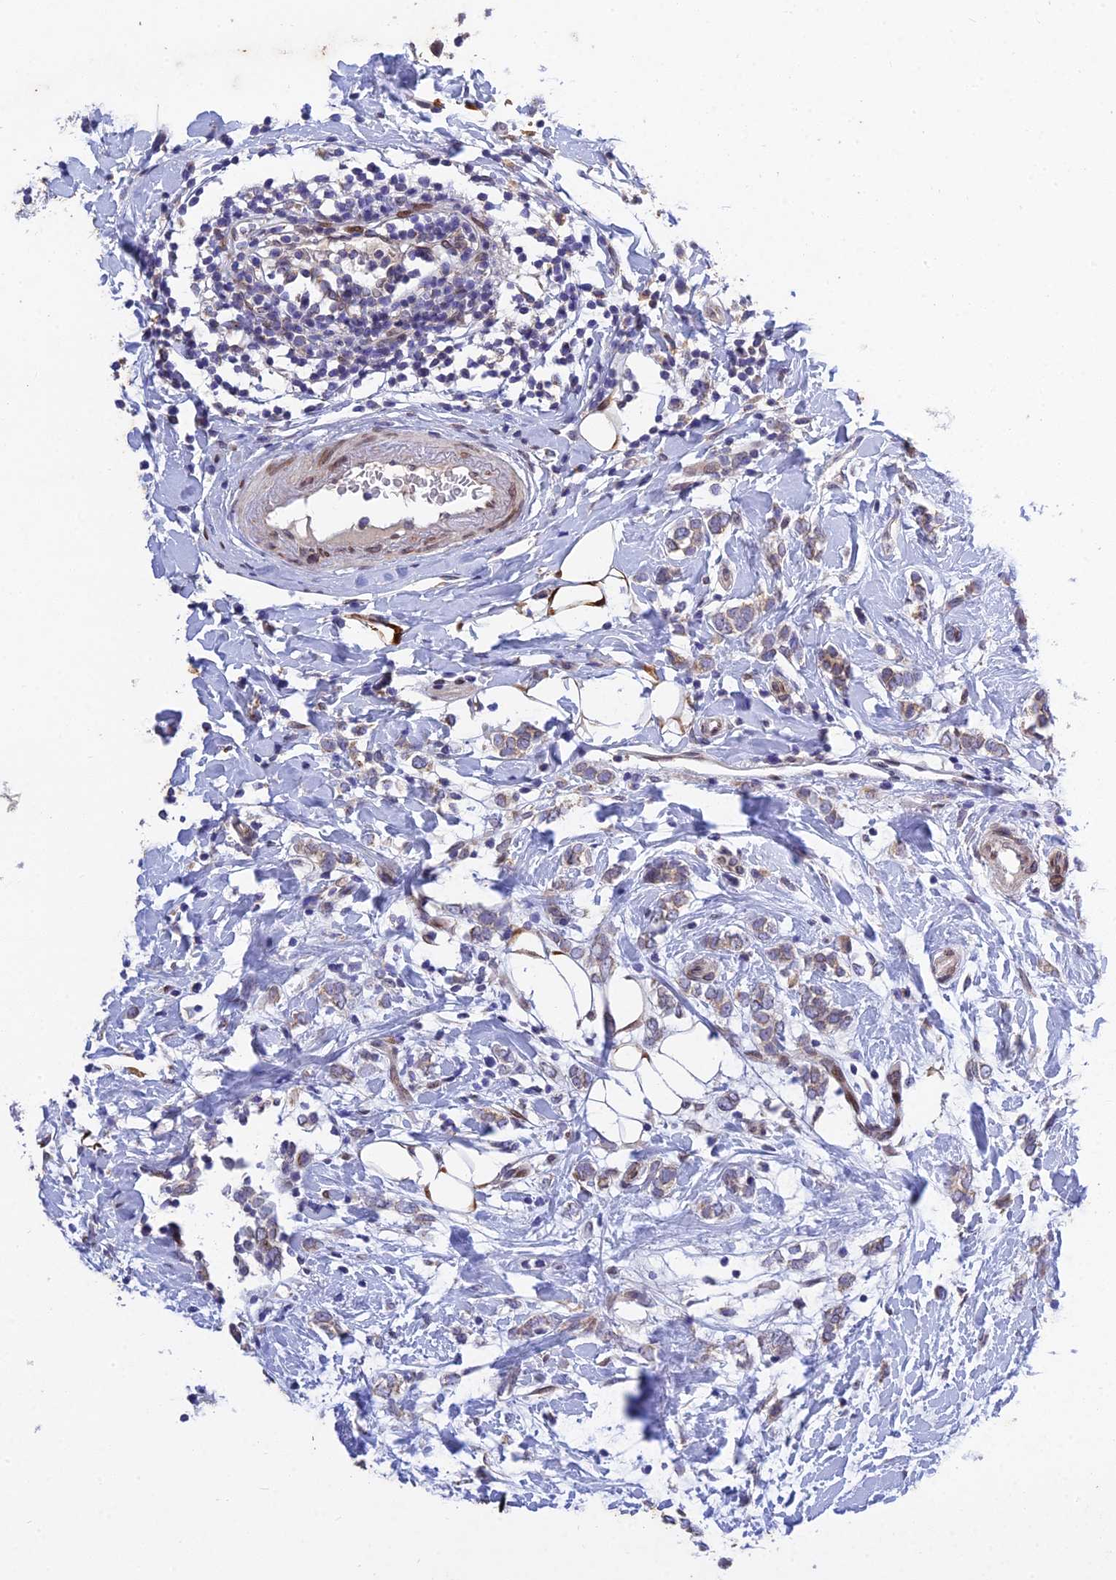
{"staining": {"intensity": "weak", "quantity": "25%-75%", "location": "cytoplasmic/membranous"}, "tissue": "breast cancer", "cell_type": "Tumor cells", "image_type": "cancer", "snomed": [{"axis": "morphology", "description": "Normal tissue, NOS"}, {"axis": "morphology", "description": "Lobular carcinoma"}, {"axis": "topography", "description": "Breast"}], "caption": "Protein analysis of breast cancer (lobular carcinoma) tissue demonstrates weak cytoplasmic/membranous staining in about 25%-75% of tumor cells.", "gene": "MGAT2", "patient": {"sex": "female", "age": 47}}